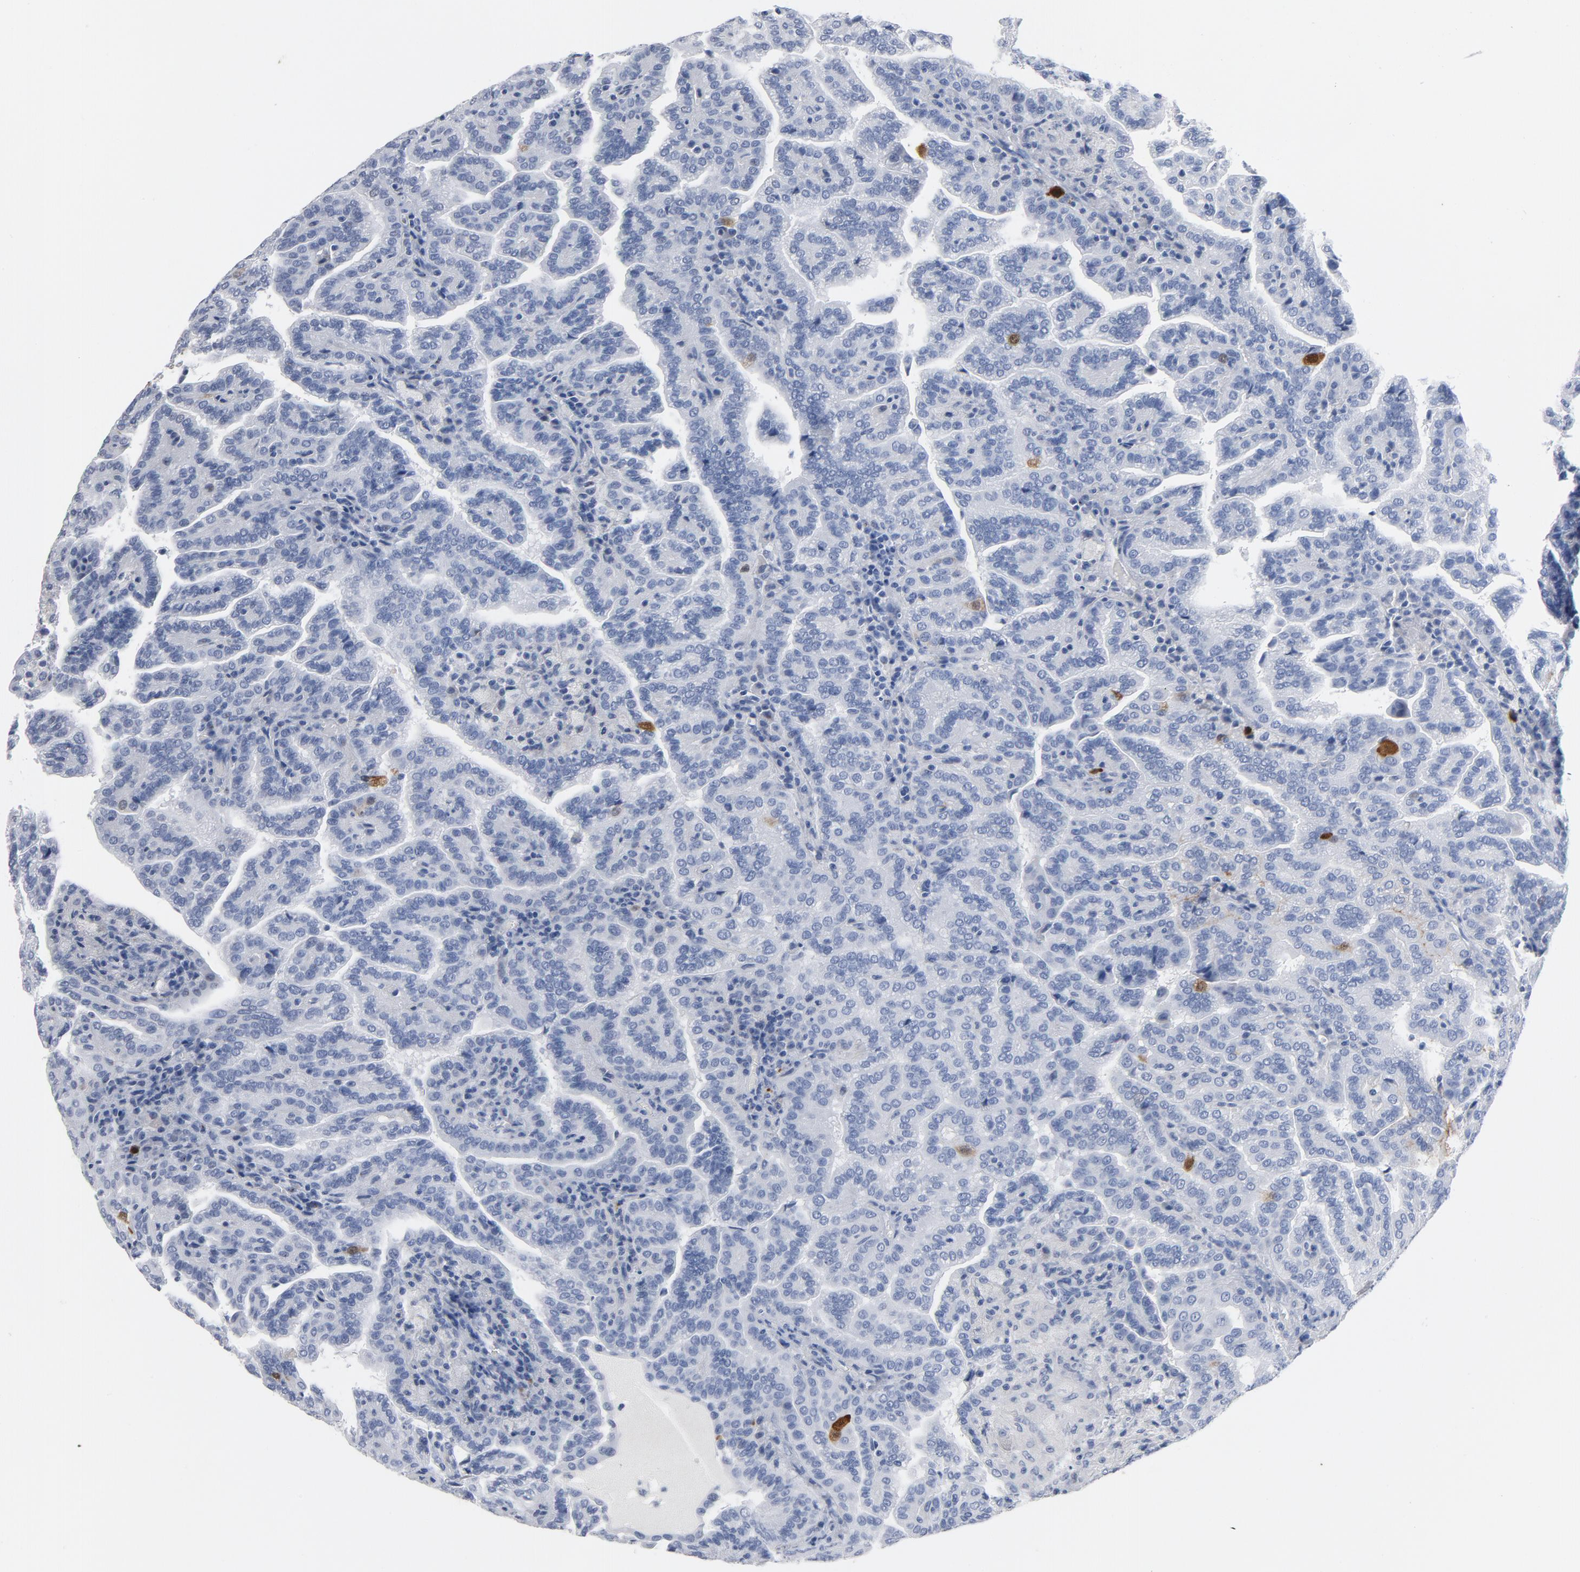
{"staining": {"intensity": "moderate", "quantity": "<25%", "location": "cytoplasmic/membranous,nuclear"}, "tissue": "renal cancer", "cell_type": "Tumor cells", "image_type": "cancer", "snomed": [{"axis": "morphology", "description": "Adenocarcinoma, NOS"}, {"axis": "topography", "description": "Kidney"}], "caption": "High-magnification brightfield microscopy of renal cancer (adenocarcinoma) stained with DAB (3,3'-diaminobenzidine) (brown) and counterstained with hematoxylin (blue). tumor cells exhibit moderate cytoplasmic/membranous and nuclear expression is identified in approximately<25% of cells. (DAB (3,3'-diaminobenzidine) = brown stain, brightfield microscopy at high magnification).", "gene": "CDC20", "patient": {"sex": "male", "age": 61}}